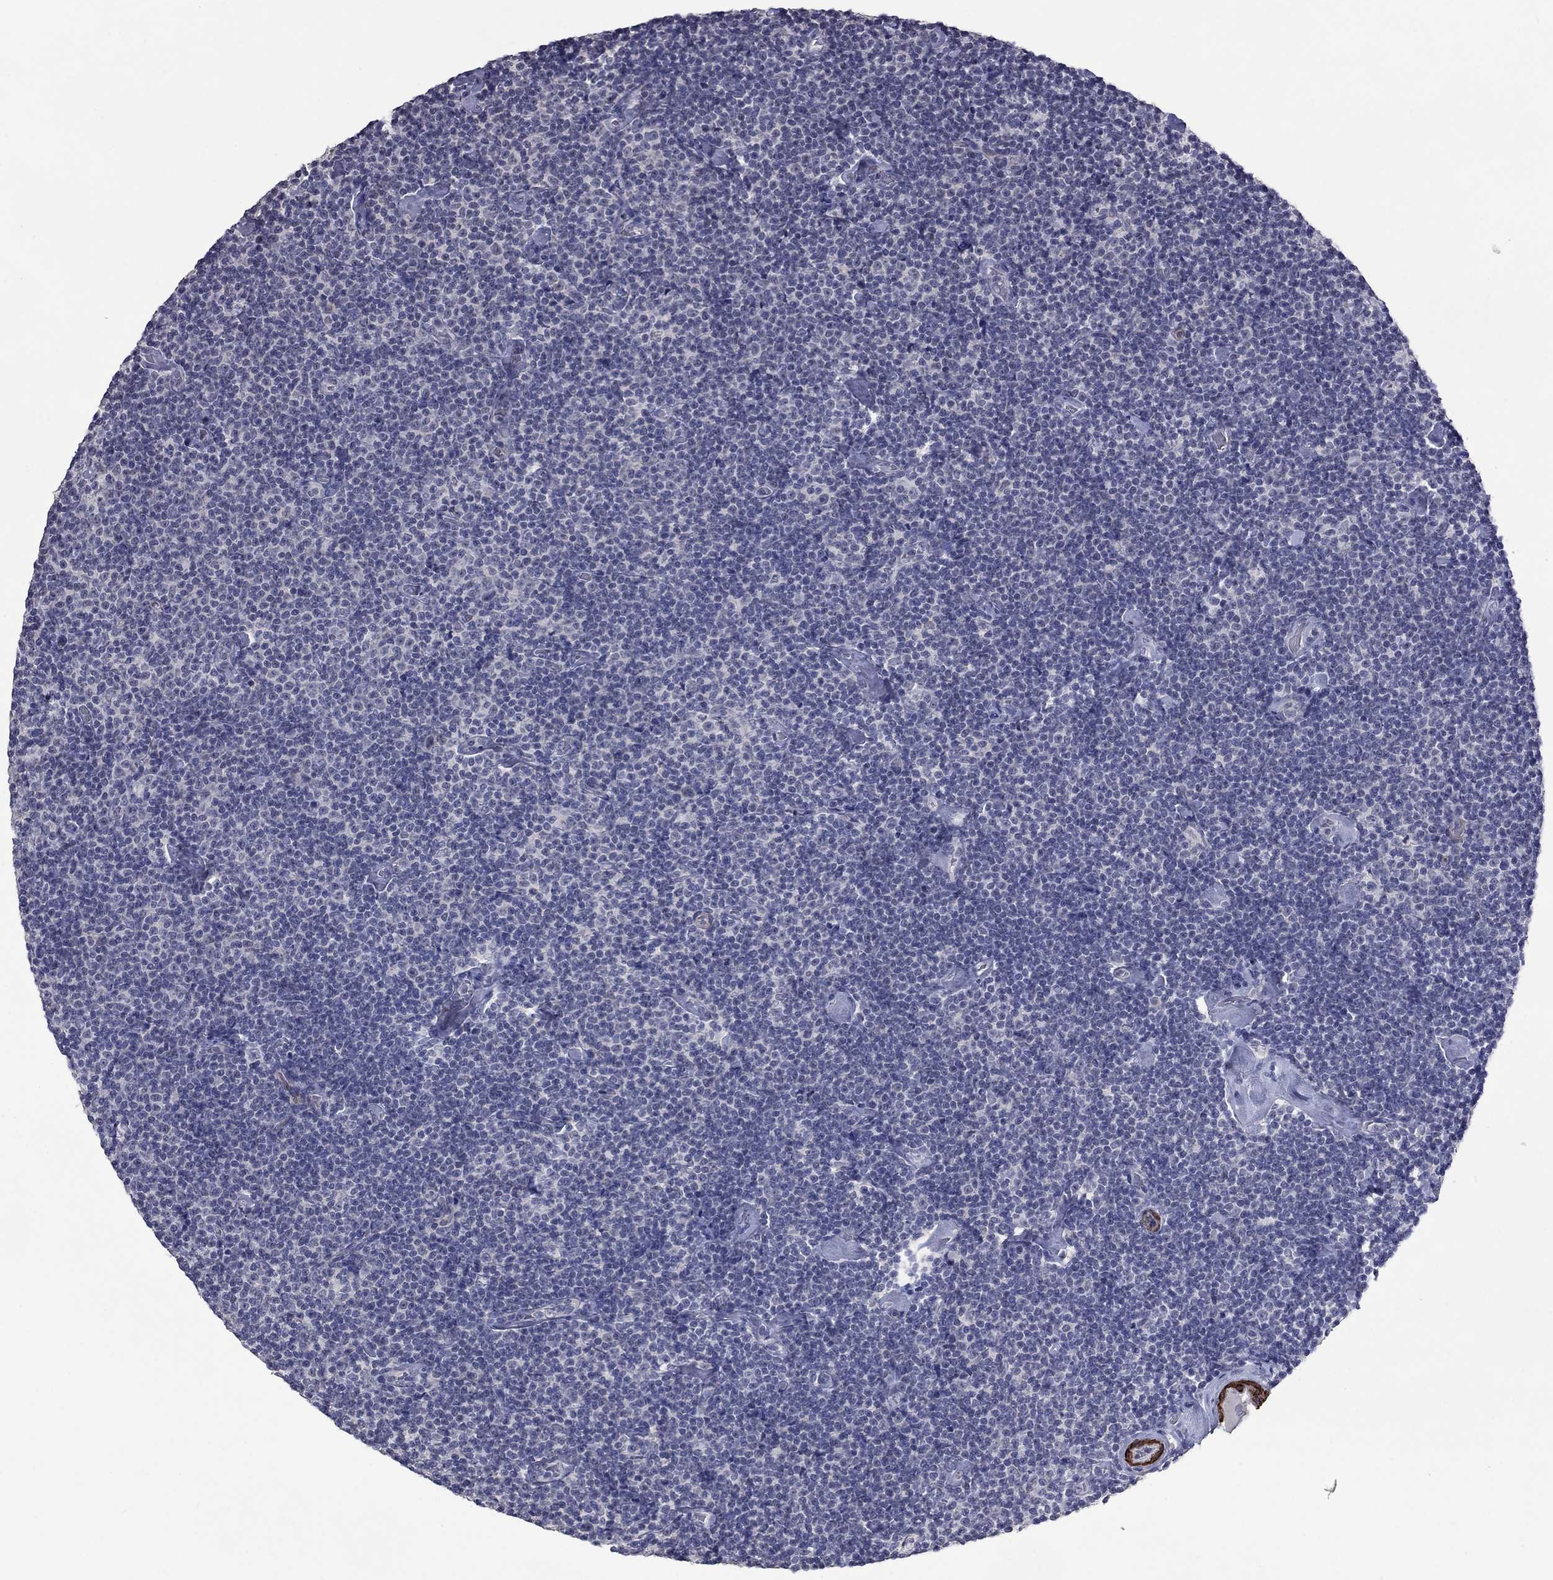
{"staining": {"intensity": "negative", "quantity": "none", "location": "none"}, "tissue": "lymphoma", "cell_type": "Tumor cells", "image_type": "cancer", "snomed": [{"axis": "morphology", "description": "Malignant lymphoma, non-Hodgkin's type, Low grade"}, {"axis": "topography", "description": "Lymph node"}], "caption": "Human low-grade malignant lymphoma, non-Hodgkin's type stained for a protein using IHC displays no positivity in tumor cells.", "gene": "IP6K3", "patient": {"sex": "male", "age": 81}}